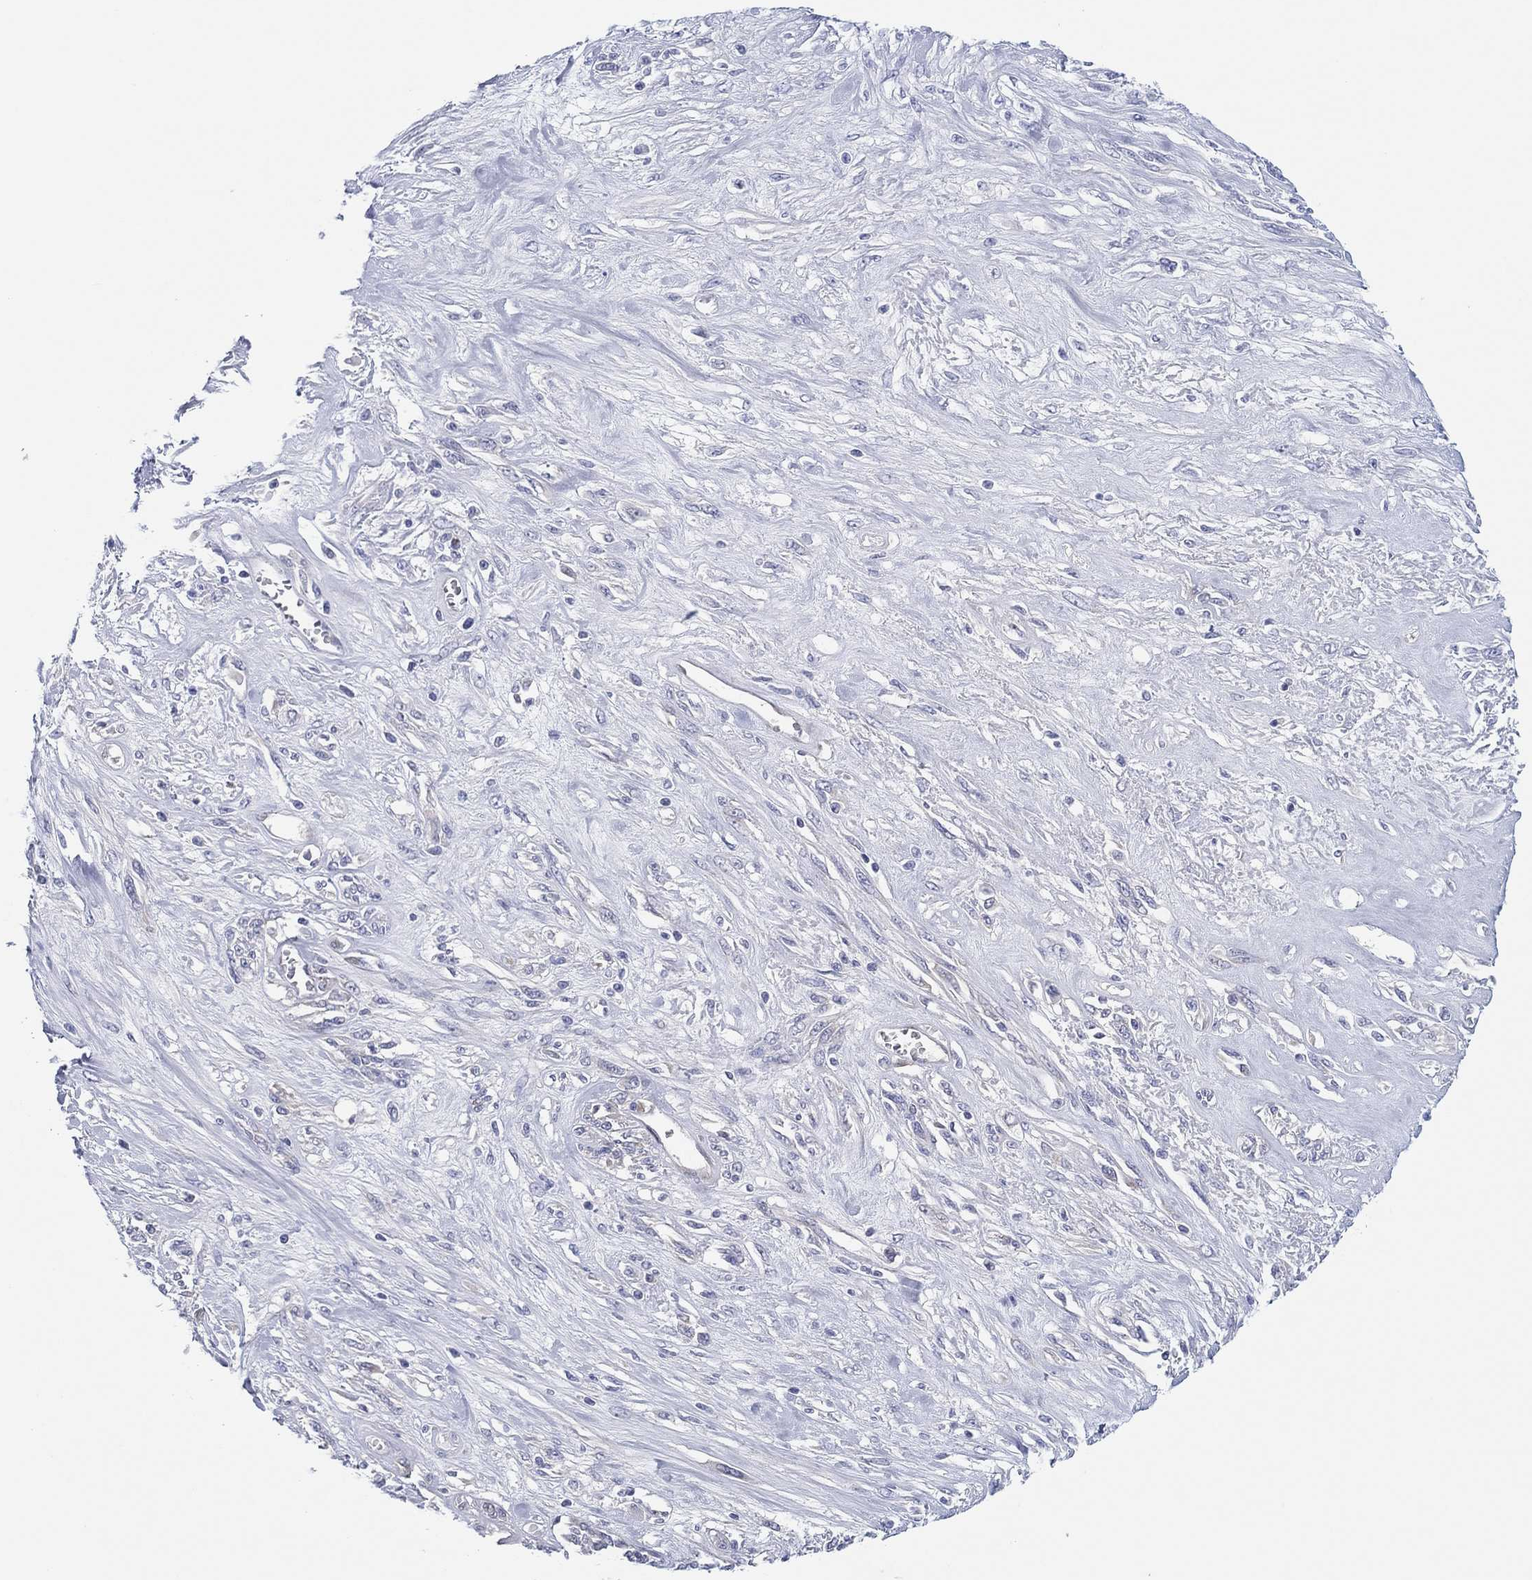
{"staining": {"intensity": "negative", "quantity": "none", "location": "none"}, "tissue": "melanoma", "cell_type": "Tumor cells", "image_type": "cancer", "snomed": [{"axis": "morphology", "description": "Malignant melanoma, NOS"}, {"axis": "topography", "description": "Skin"}], "caption": "Photomicrograph shows no significant protein expression in tumor cells of melanoma.", "gene": "HEATR4", "patient": {"sex": "female", "age": 91}}